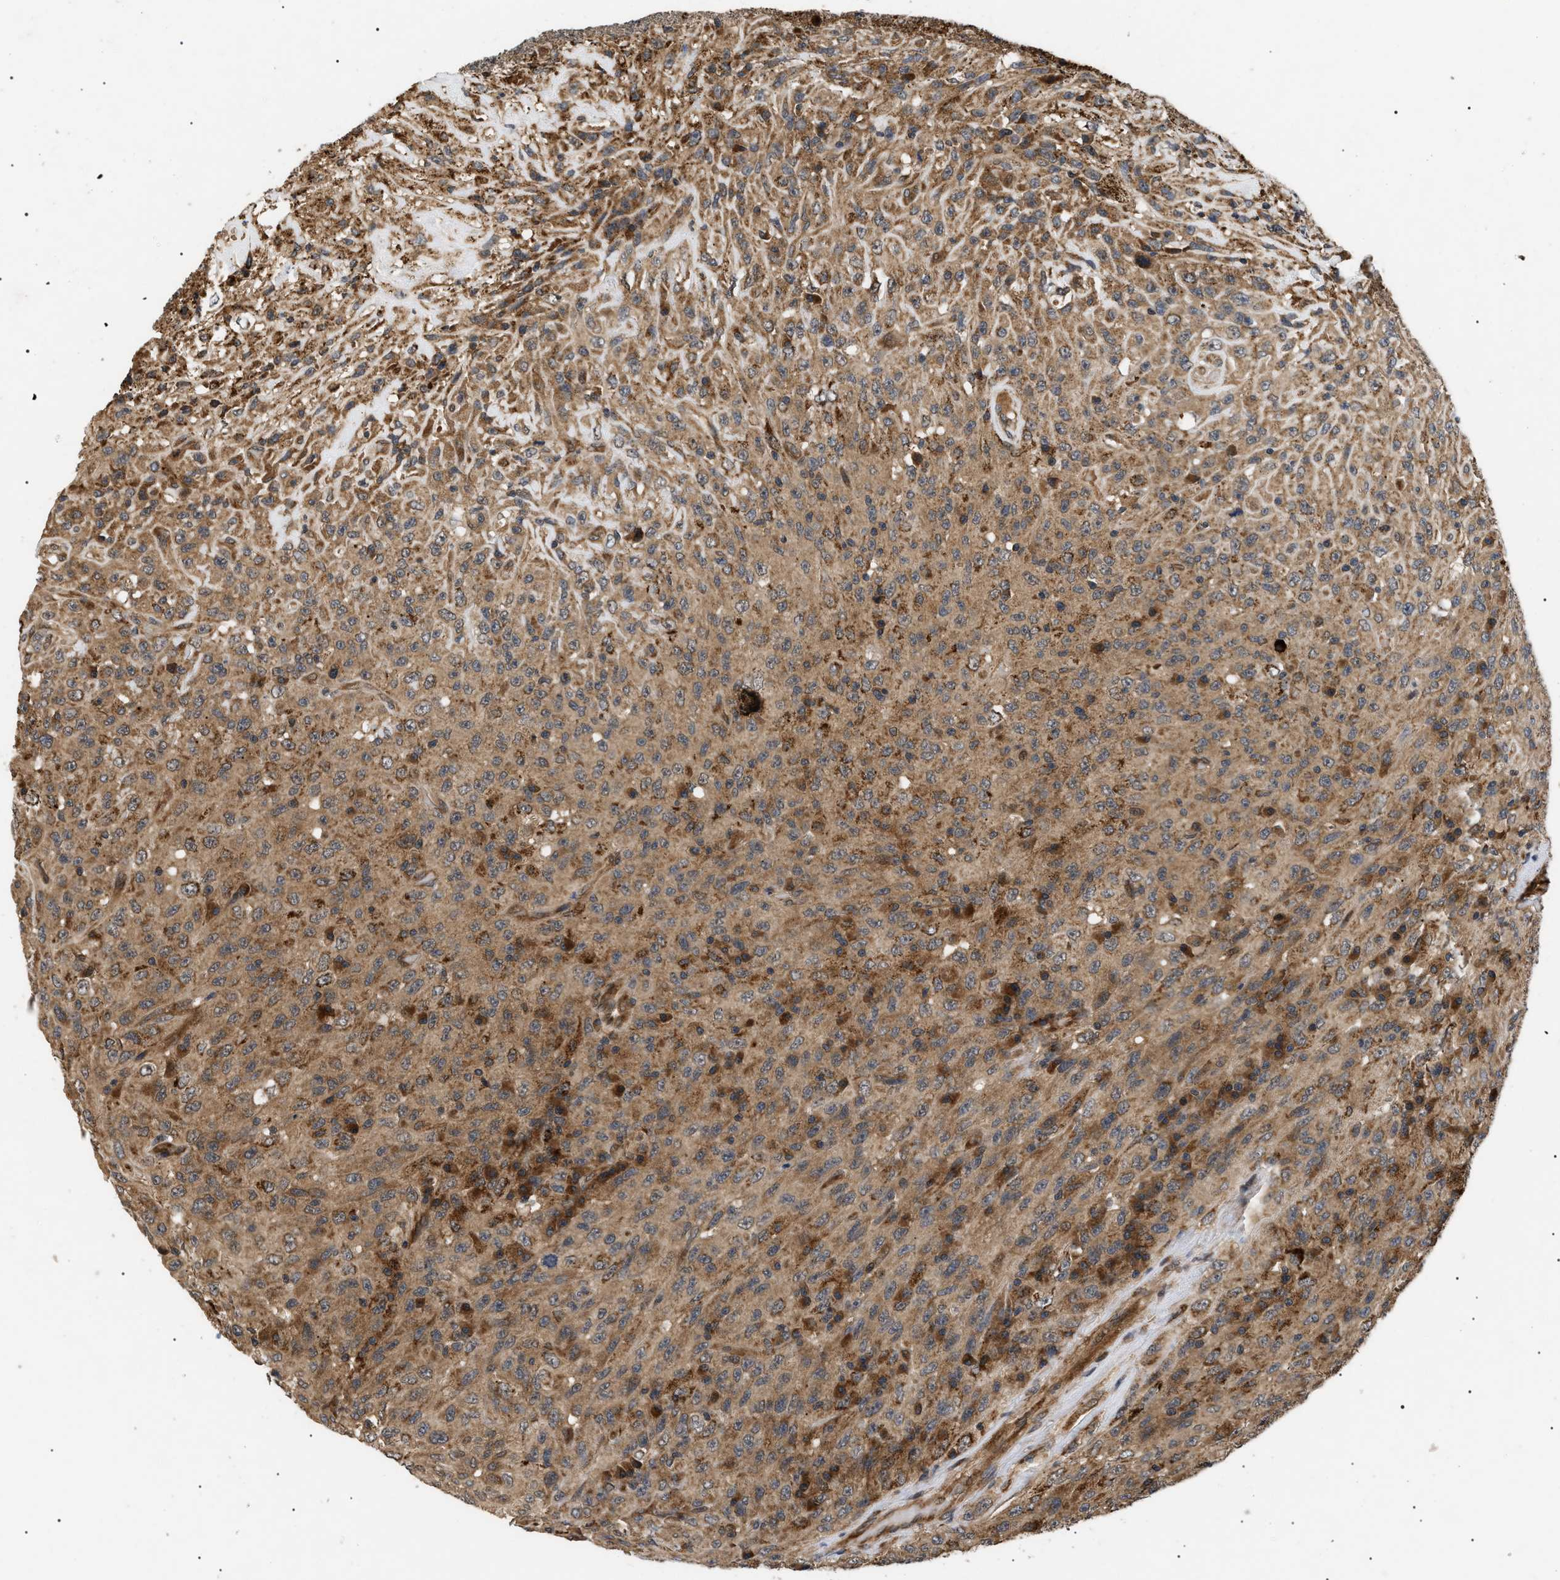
{"staining": {"intensity": "moderate", "quantity": ">75%", "location": "cytoplasmic/membranous"}, "tissue": "urothelial cancer", "cell_type": "Tumor cells", "image_type": "cancer", "snomed": [{"axis": "morphology", "description": "Urothelial carcinoma, High grade"}, {"axis": "topography", "description": "Urinary bladder"}], "caption": "Immunohistochemical staining of human urothelial cancer displays medium levels of moderate cytoplasmic/membranous staining in approximately >75% of tumor cells.", "gene": "ASTL", "patient": {"sex": "male", "age": 66}}